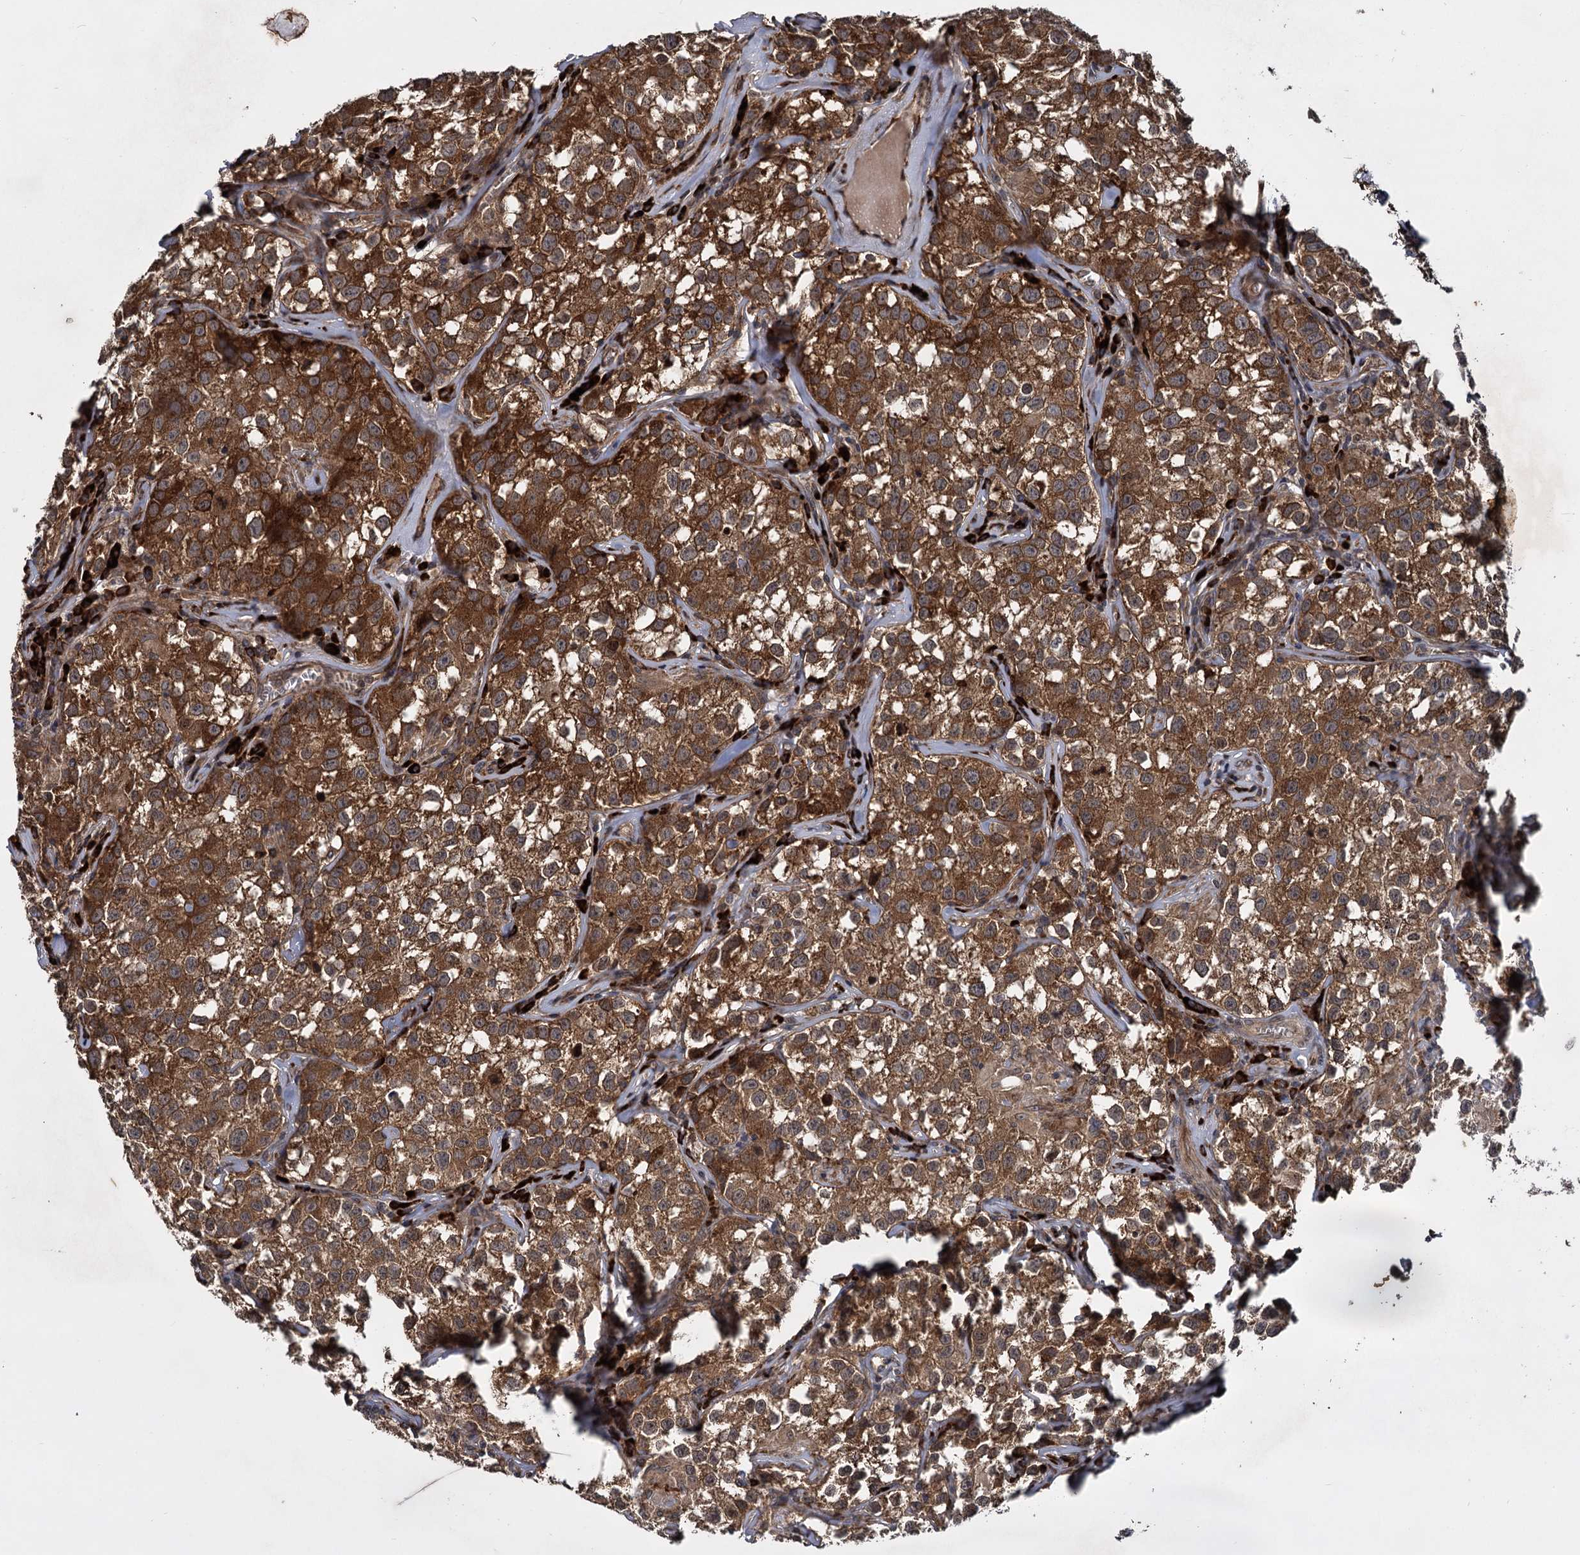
{"staining": {"intensity": "strong", "quantity": ">75%", "location": "cytoplasmic/membranous"}, "tissue": "testis cancer", "cell_type": "Tumor cells", "image_type": "cancer", "snomed": [{"axis": "morphology", "description": "Seminoma, NOS"}, {"axis": "morphology", "description": "Carcinoma, Embryonal, NOS"}, {"axis": "topography", "description": "Testis"}], "caption": "This is a histology image of immunohistochemistry (IHC) staining of testis cancer, which shows strong staining in the cytoplasmic/membranous of tumor cells.", "gene": "INPPL1", "patient": {"sex": "male", "age": 43}}